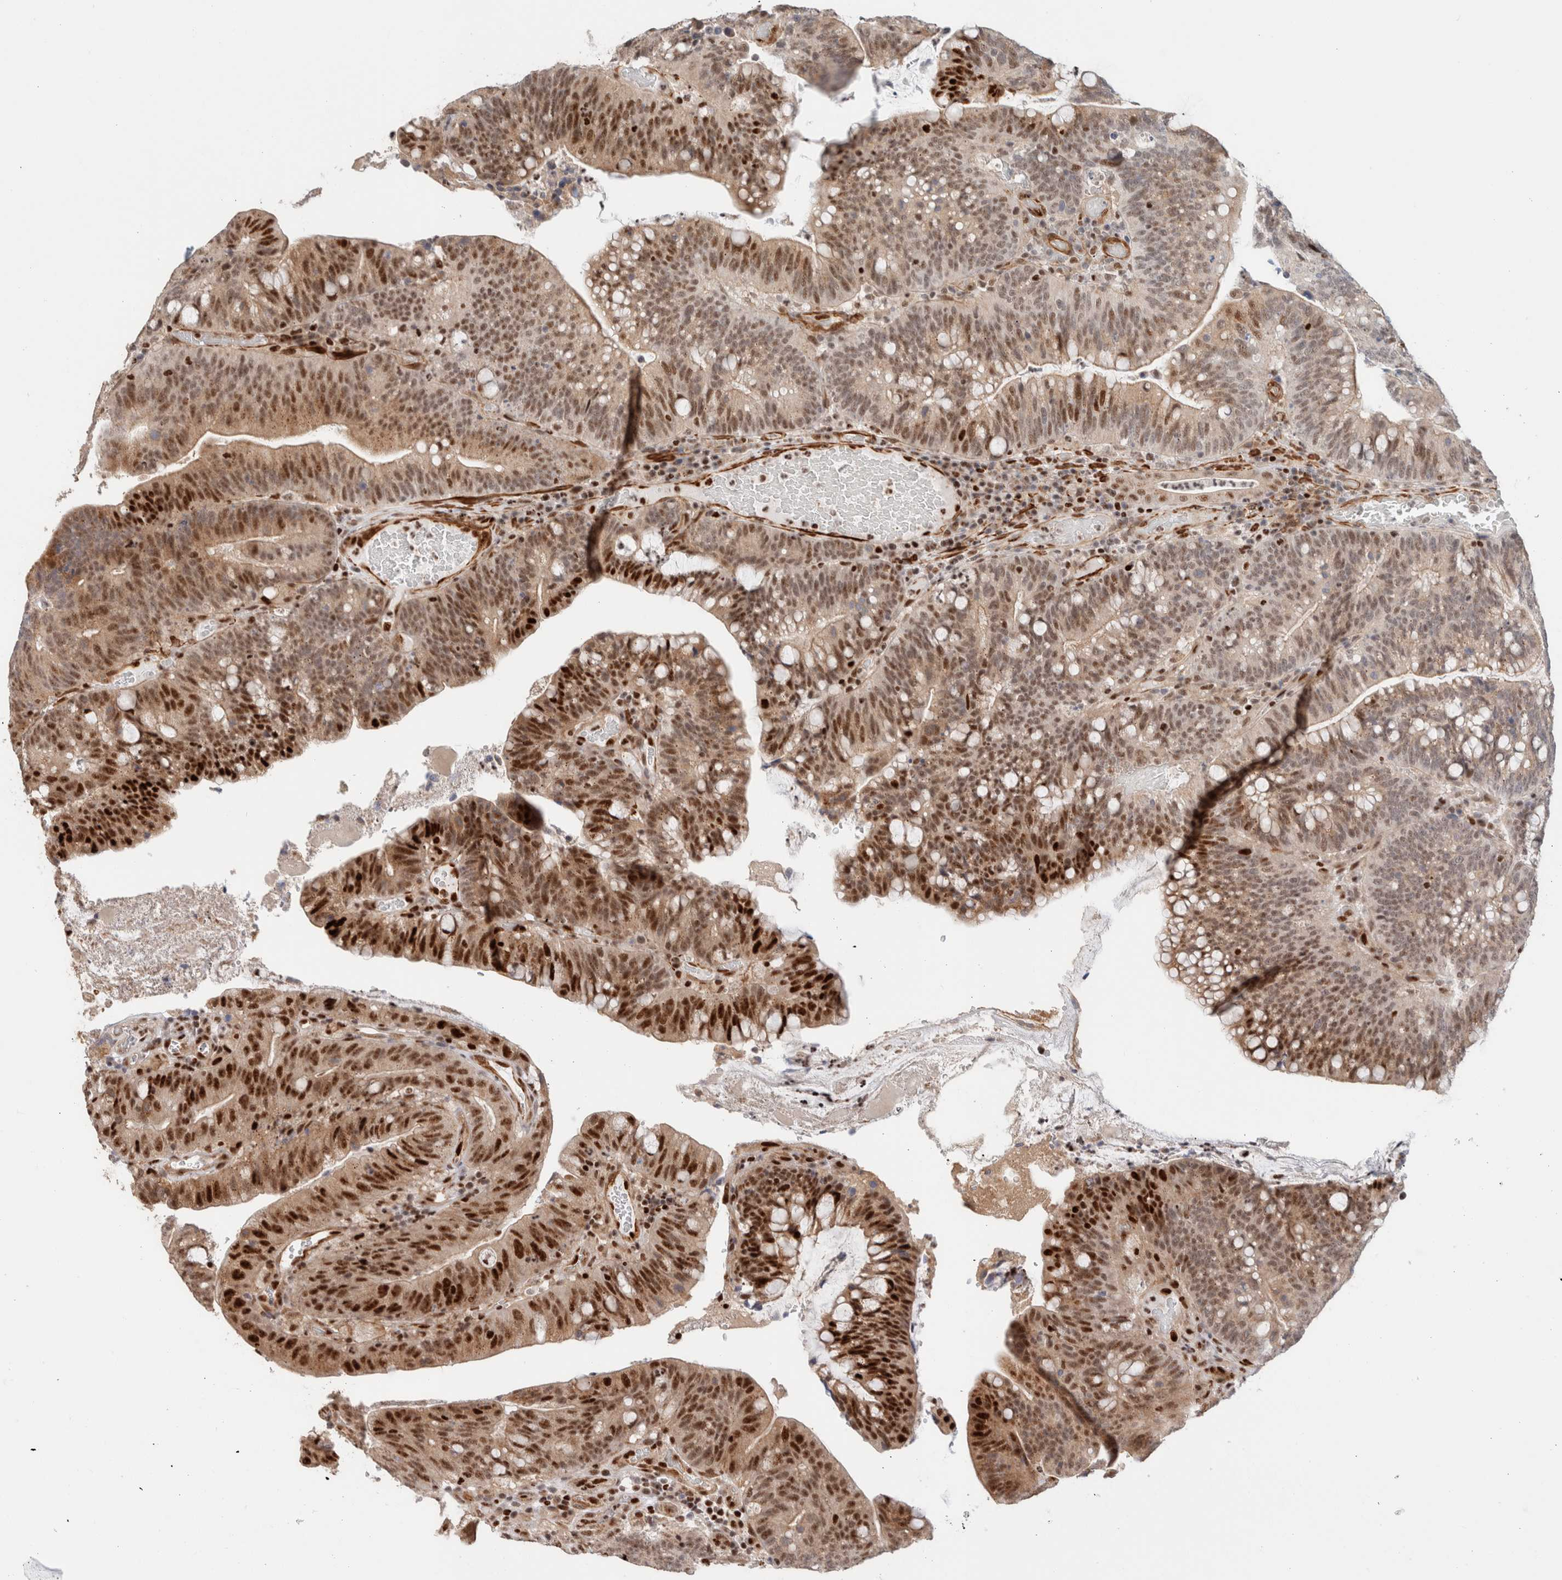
{"staining": {"intensity": "strong", "quantity": "25%-75%", "location": "cytoplasmic/membranous,nuclear"}, "tissue": "colorectal cancer", "cell_type": "Tumor cells", "image_type": "cancer", "snomed": [{"axis": "morphology", "description": "Adenocarcinoma, NOS"}, {"axis": "topography", "description": "Colon"}], "caption": "Immunohistochemical staining of human colorectal cancer (adenocarcinoma) exhibits high levels of strong cytoplasmic/membranous and nuclear protein positivity in approximately 25%-75% of tumor cells. The staining was performed using DAB, with brown indicating positive protein expression. Nuclei are stained blue with hematoxylin.", "gene": "ID3", "patient": {"sex": "female", "age": 66}}